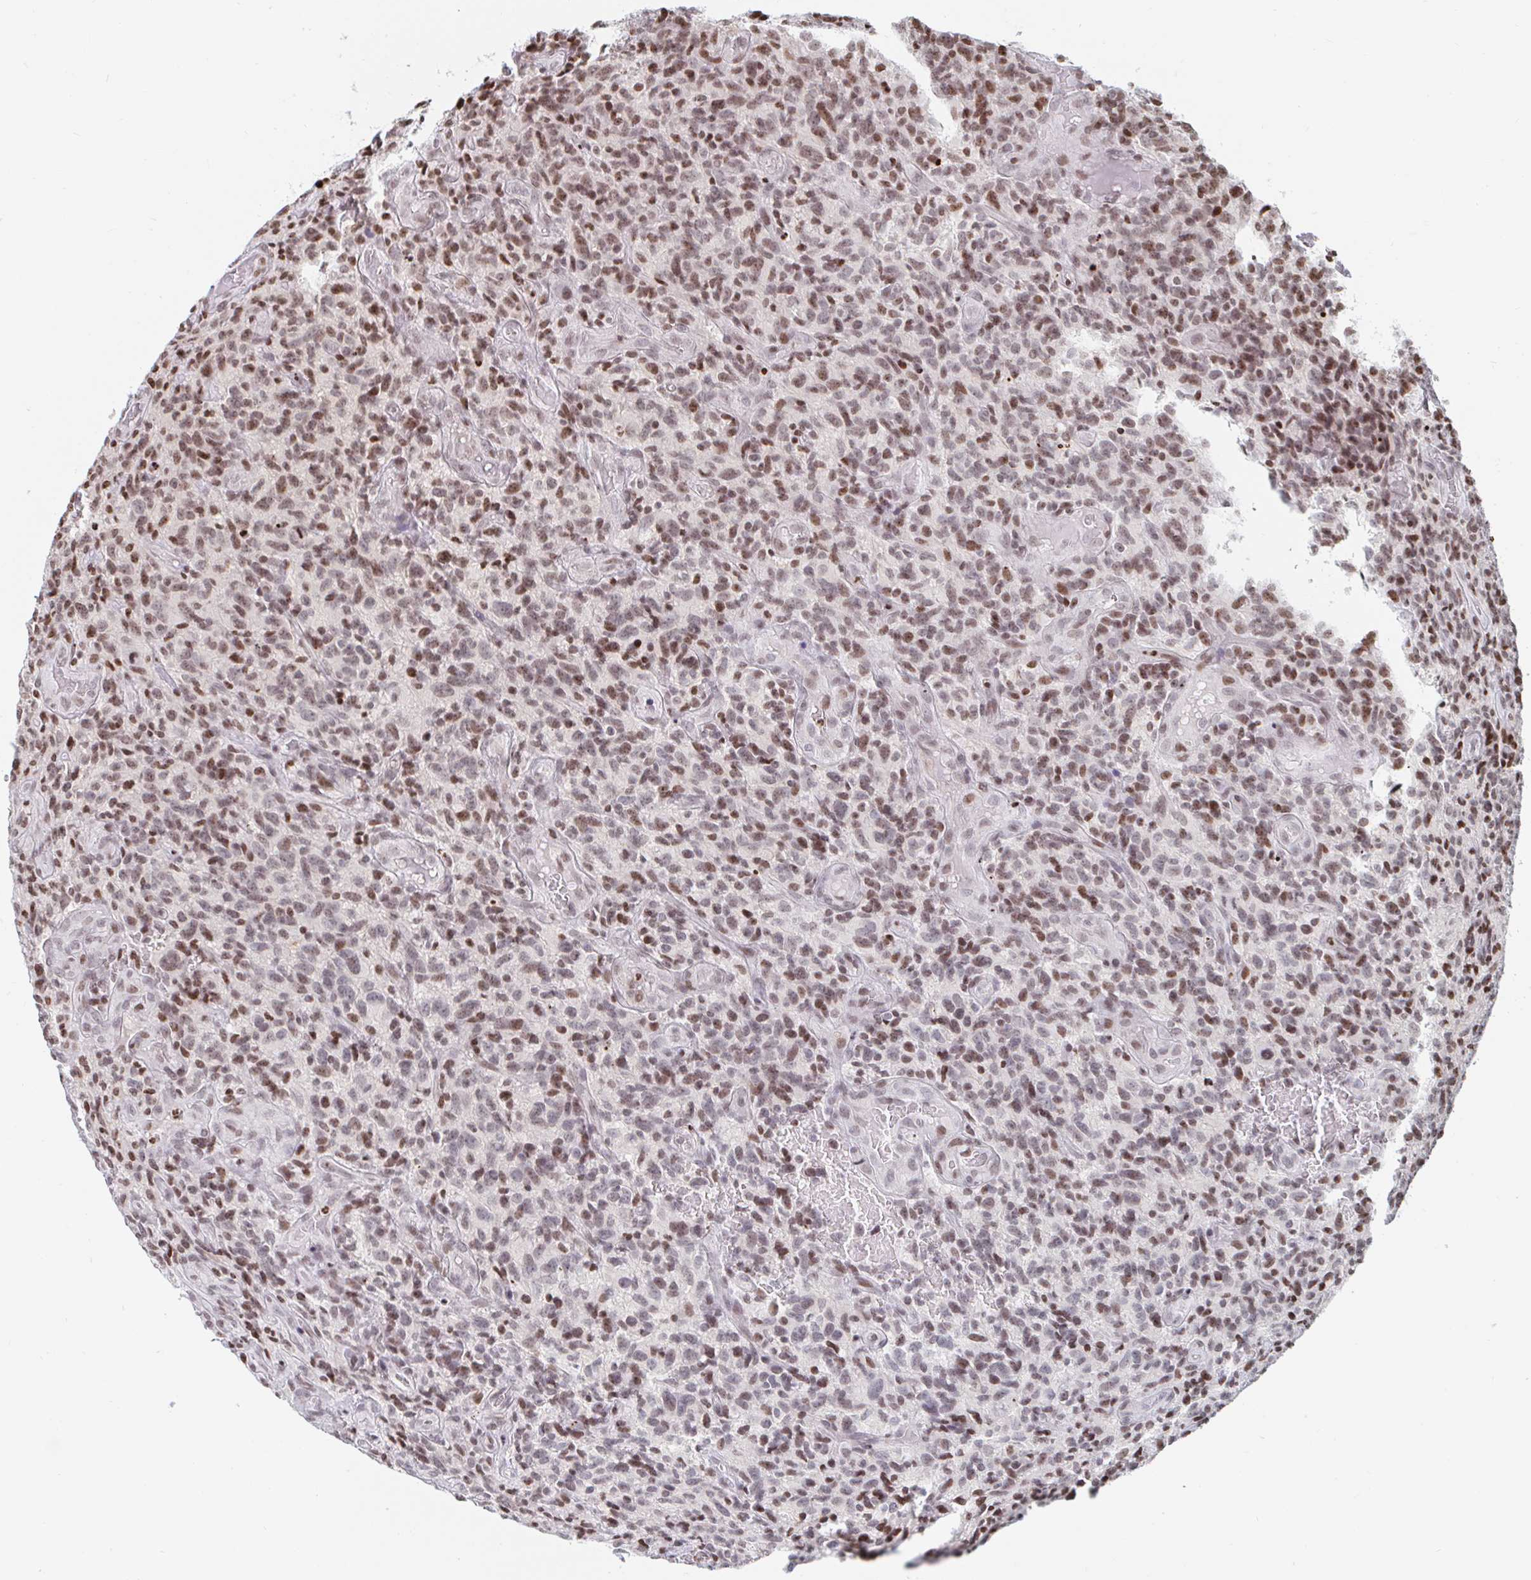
{"staining": {"intensity": "moderate", "quantity": ">75%", "location": "nuclear"}, "tissue": "glioma", "cell_type": "Tumor cells", "image_type": "cancer", "snomed": [{"axis": "morphology", "description": "Glioma, malignant, High grade"}, {"axis": "topography", "description": "Brain"}], "caption": "This is a histology image of immunohistochemistry (IHC) staining of glioma, which shows moderate expression in the nuclear of tumor cells.", "gene": "HOXC10", "patient": {"sex": "male", "age": 76}}